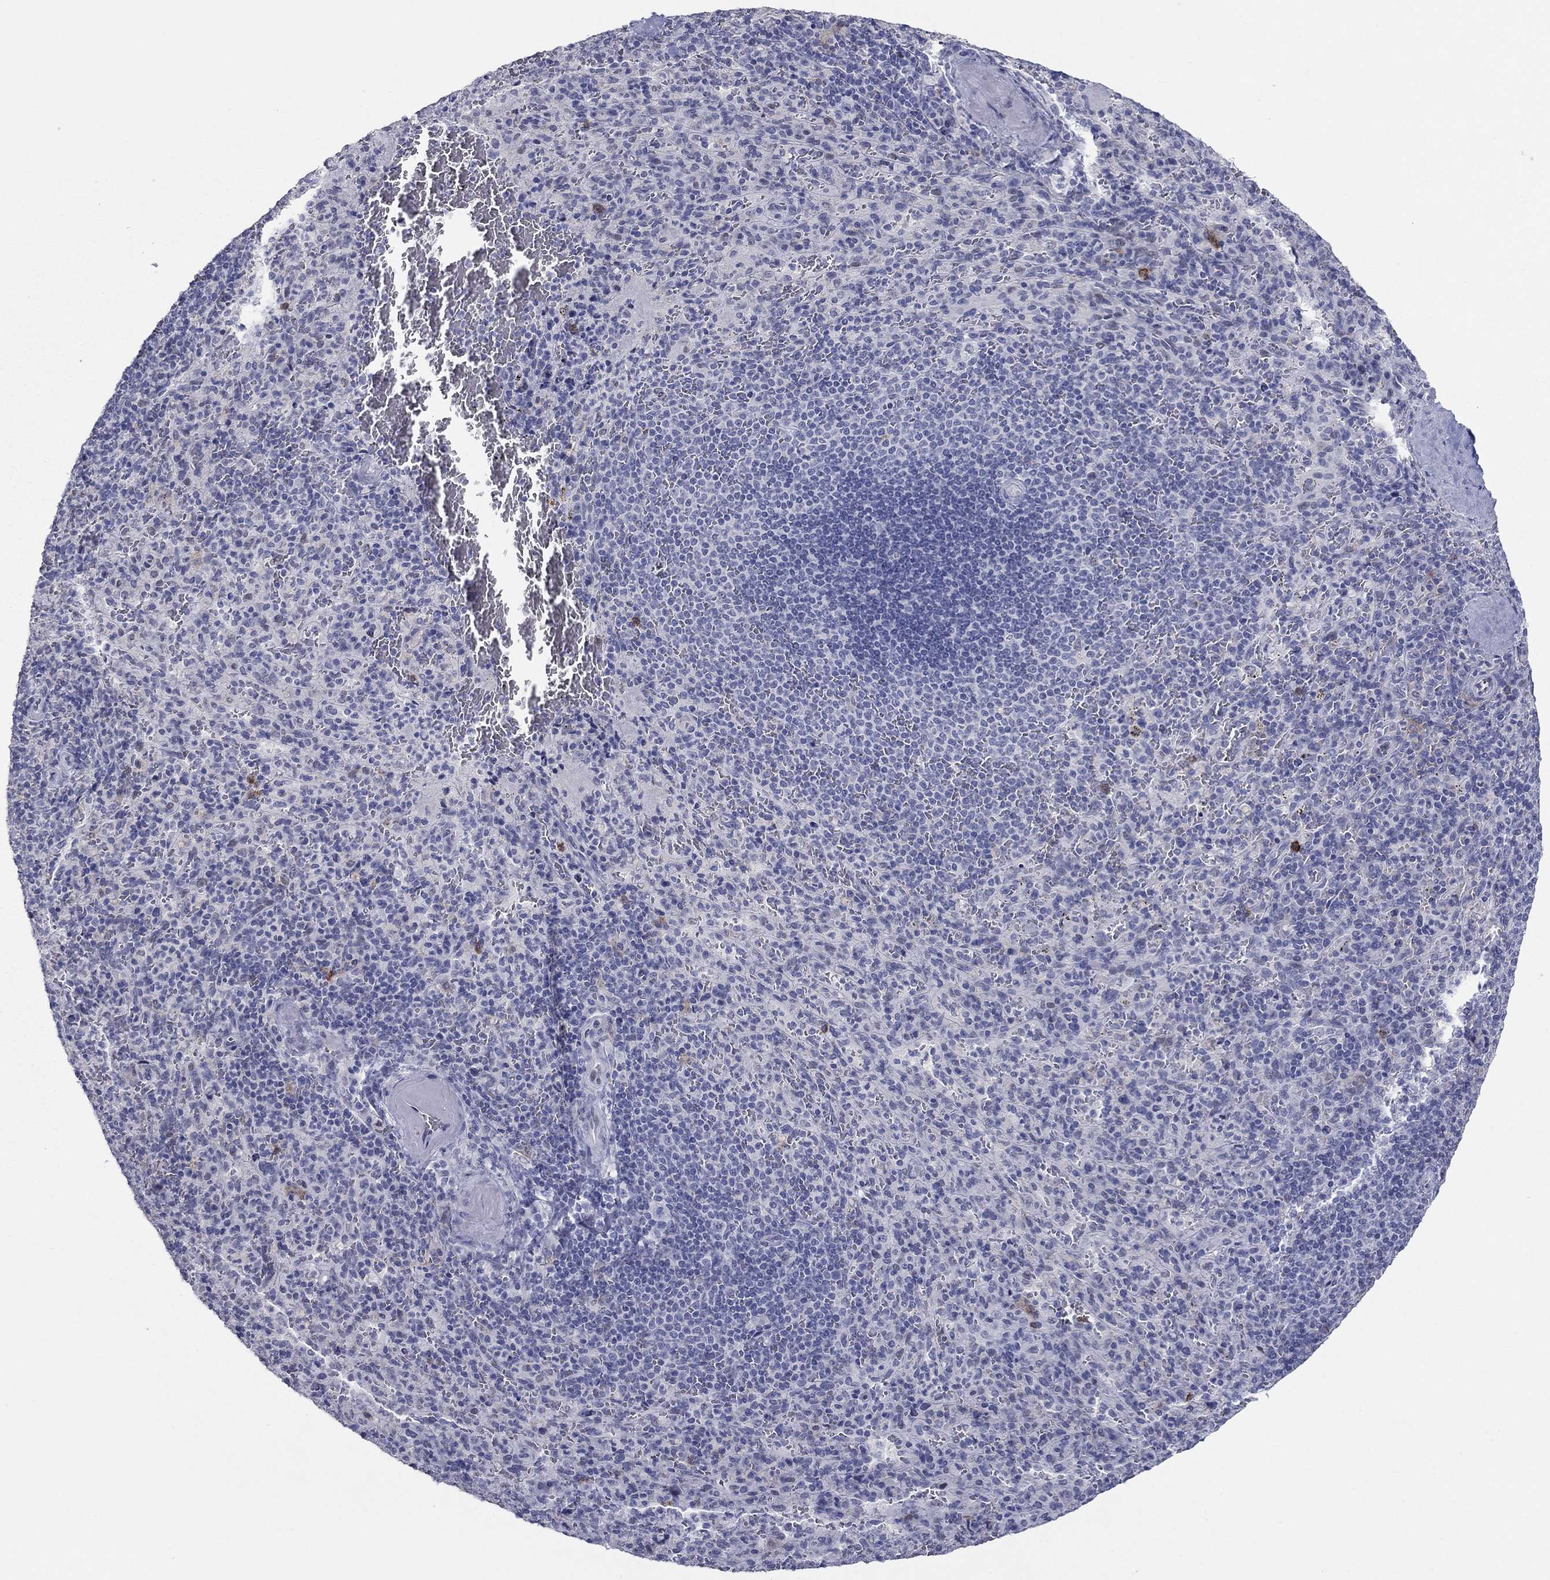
{"staining": {"intensity": "negative", "quantity": "none", "location": "none"}, "tissue": "spleen", "cell_type": "Cells in red pulp", "image_type": "normal", "snomed": [{"axis": "morphology", "description": "Normal tissue, NOS"}, {"axis": "topography", "description": "Spleen"}], "caption": "An IHC histopathology image of benign spleen is shown. There is no staining in cells in red pulp of spleen. (DAB immunohistochemistry (IHC) visualized using brightfield microscopy, high magnification).", "gene": "ITGAE", "patient": {"sex": "male", "age": 57}}